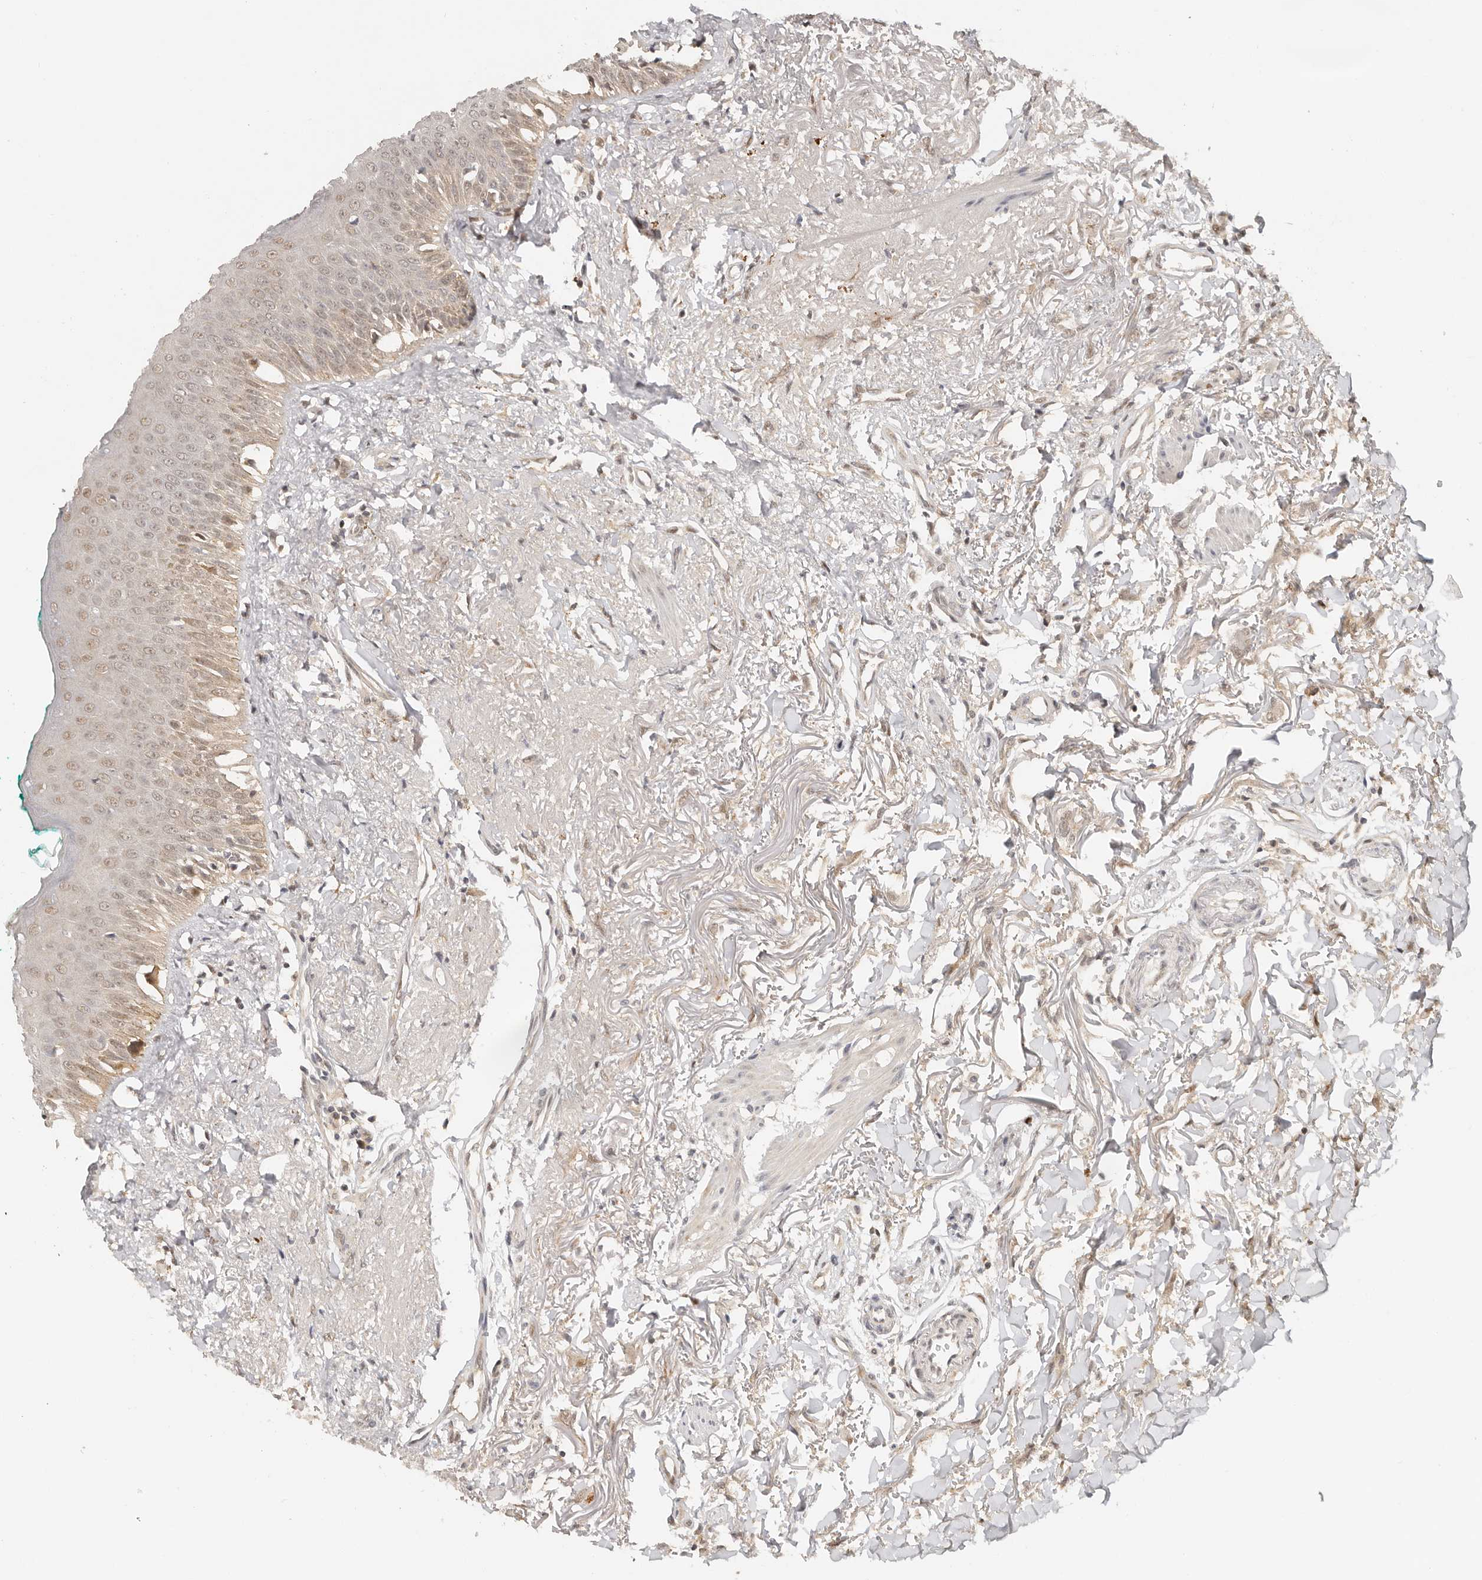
{"staining": {"intensity": "moderate", "quantity": "<25%", "location": "nuclear"}, "tissue": "oral mucosa", "cell_type": "Squamous epithelial cells", "image_type": "normal", "snomed": [{"axis": "morphology", "description": "Normal tissue, NOS"}, {"axis": "topography", "description": "Oral tissue"}], "caption": "A micrograph showing moderate nuclear positivity in about <25% of squamous epithelial cells in normal oral mucosa, as visualized by brown immunohistochemical staining.", "gene": "PSMA5", "patient": {"sex": "female", "age": 70}}